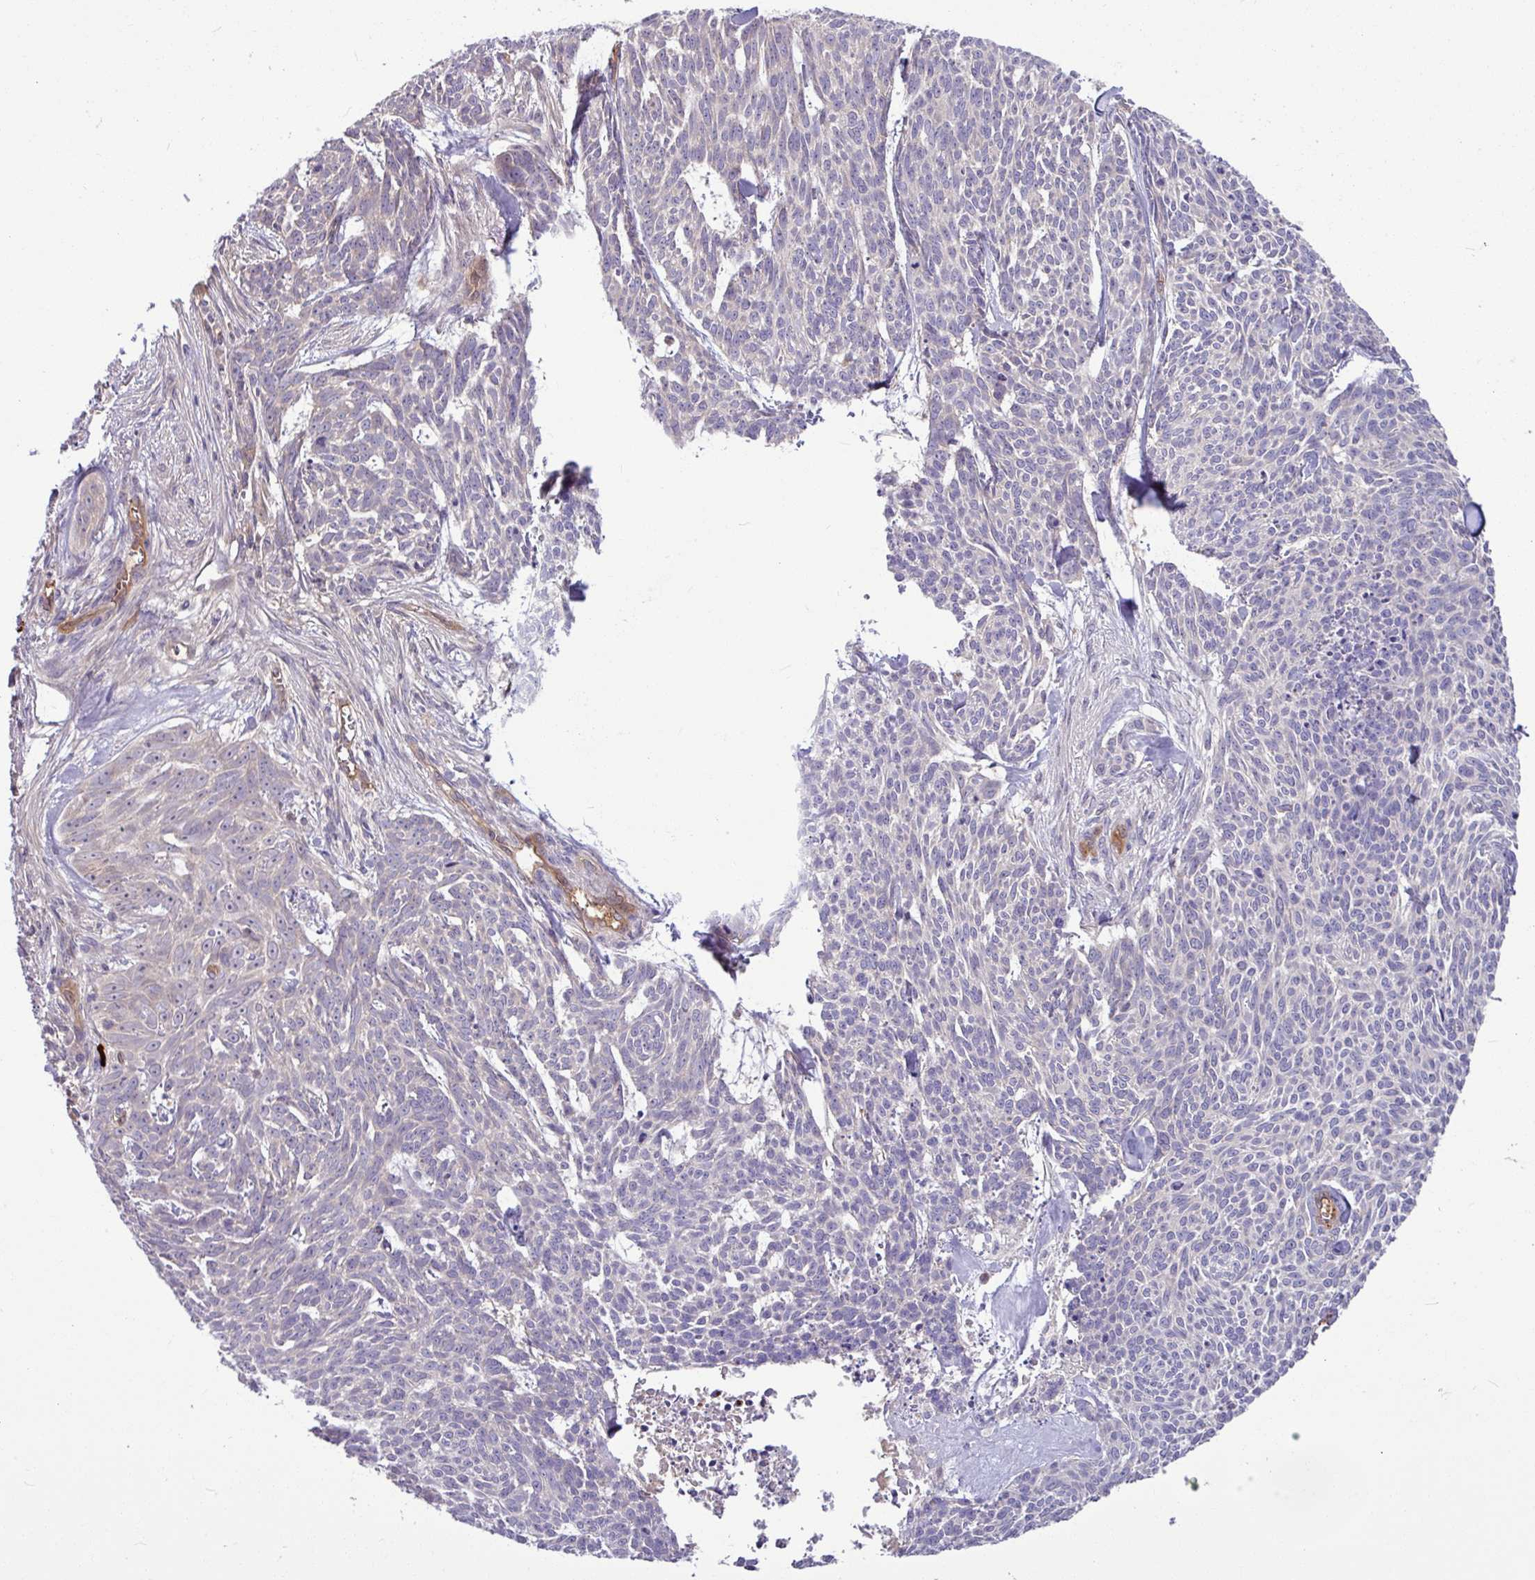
{"staining": {"intensity": "negative", "quantity": "none", "location": "none"}, "tissue": "skin cancer", "cell_type": "Tumor cells", "image_type": "cancer", "snomed": [{"axis": "morphology", "description": "Basal cell carcinoma"}, {"axis": "topography", "description": "Skin"}], "caption": "A high-resolution micrograph shows IHC staining of skin cancer (basal cell carcinoma), which shows no significant expression in tumor cells.", "gene": "B4GALNT4", "patient": {"sex": "female", "age": 93}}